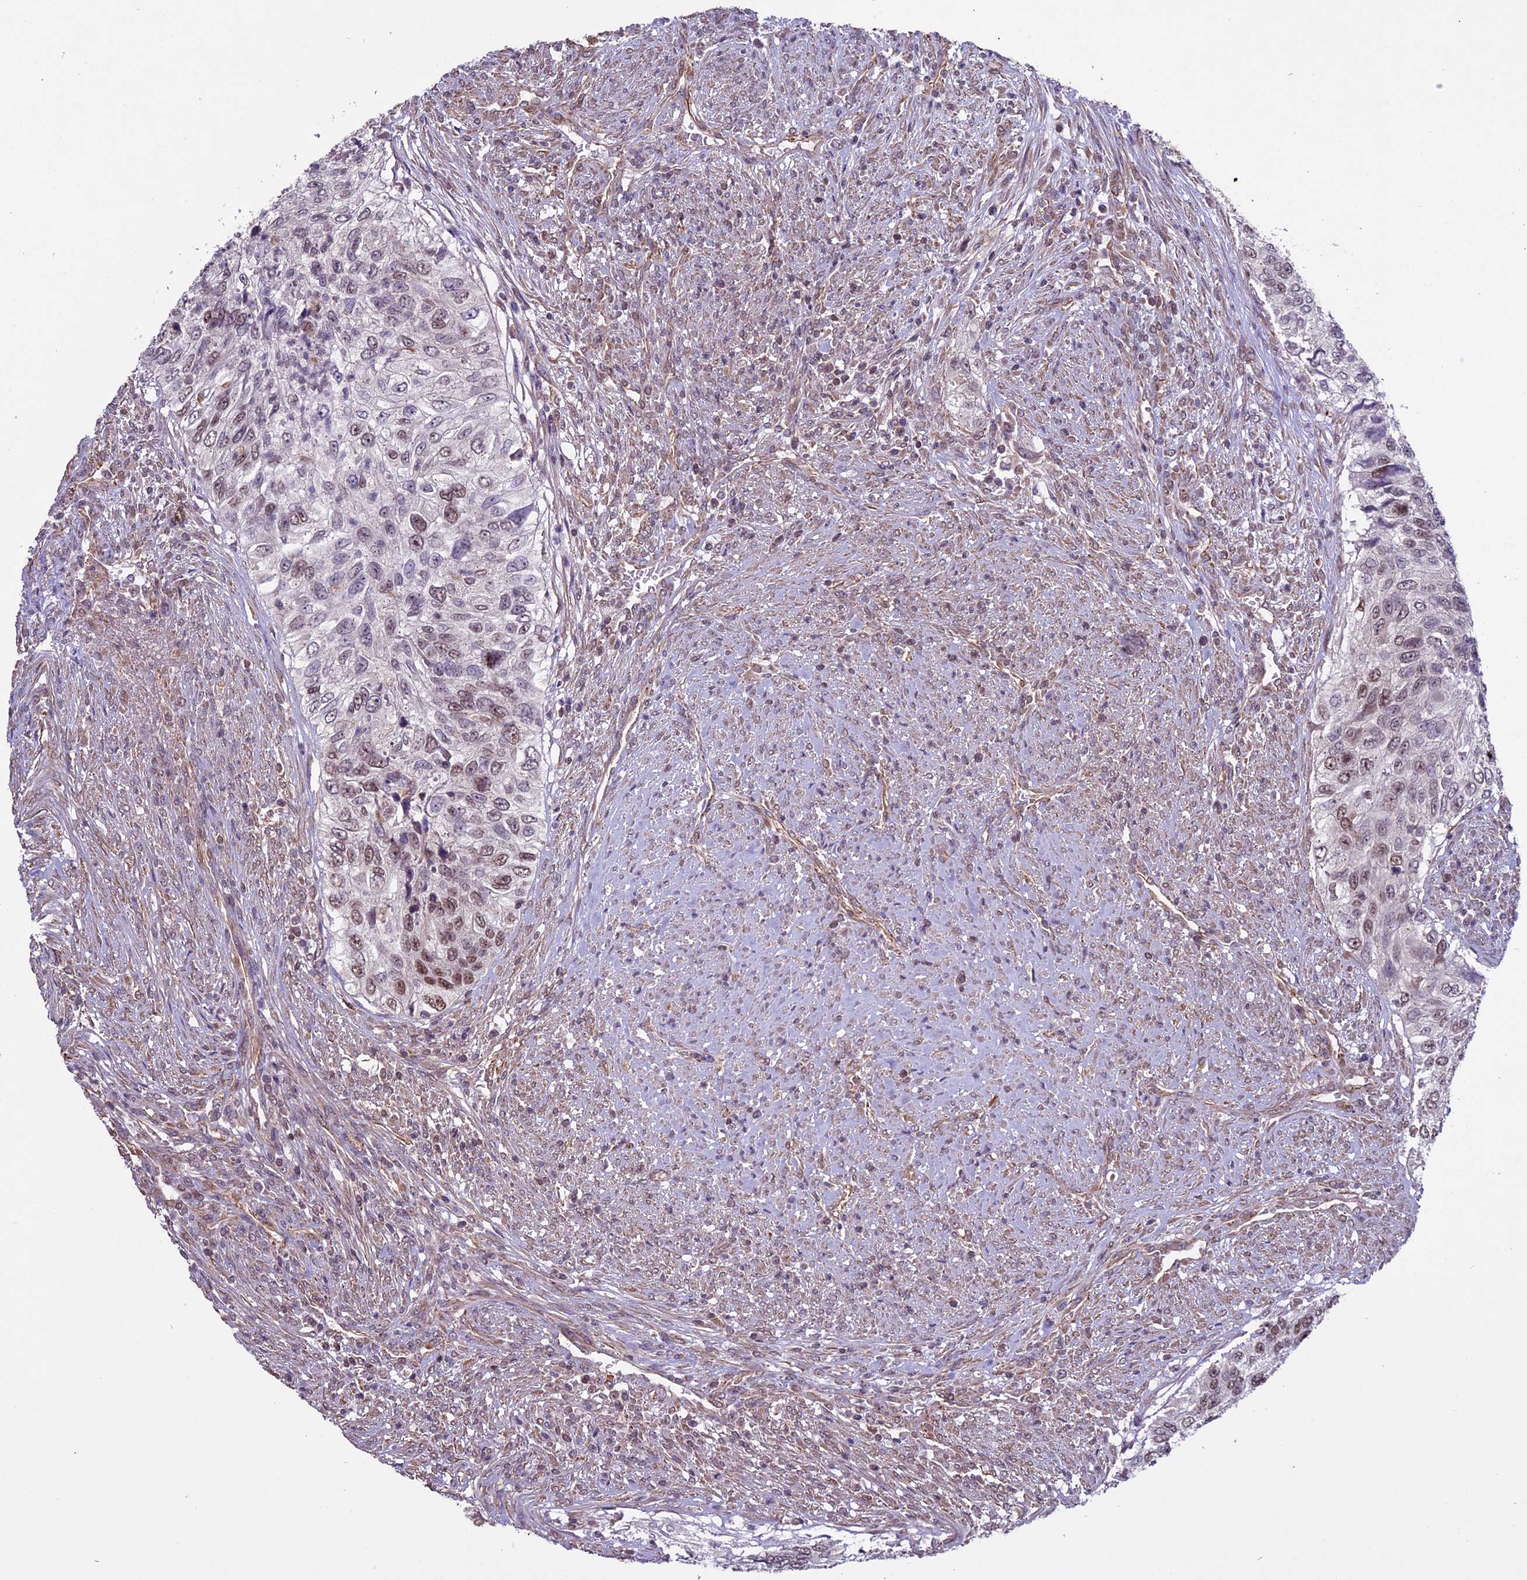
{"staining": {"intensity": "moderate", "quantity": "<25%", "location": "nuclear"}, "tissue": "urothelial cancer", "cell_type": "Tumor cells", "image_type": "cancer", "snomed": [{"axis": "morphology", "description": "Urothelial carcinoma, High grade"}, {"axis": "topography", "description": "Urinary bladder"}], "caption": "Tumor cells exhibit low levels of moderate nuclear expression in about <25% of cells in human urothelial carcinoma (high-grade). Immunohistochemistry stains the protein in brown and the nuclei are stained blue.", "gene": "C3orf70", "patient": {"sex": "female", "age": 60}}